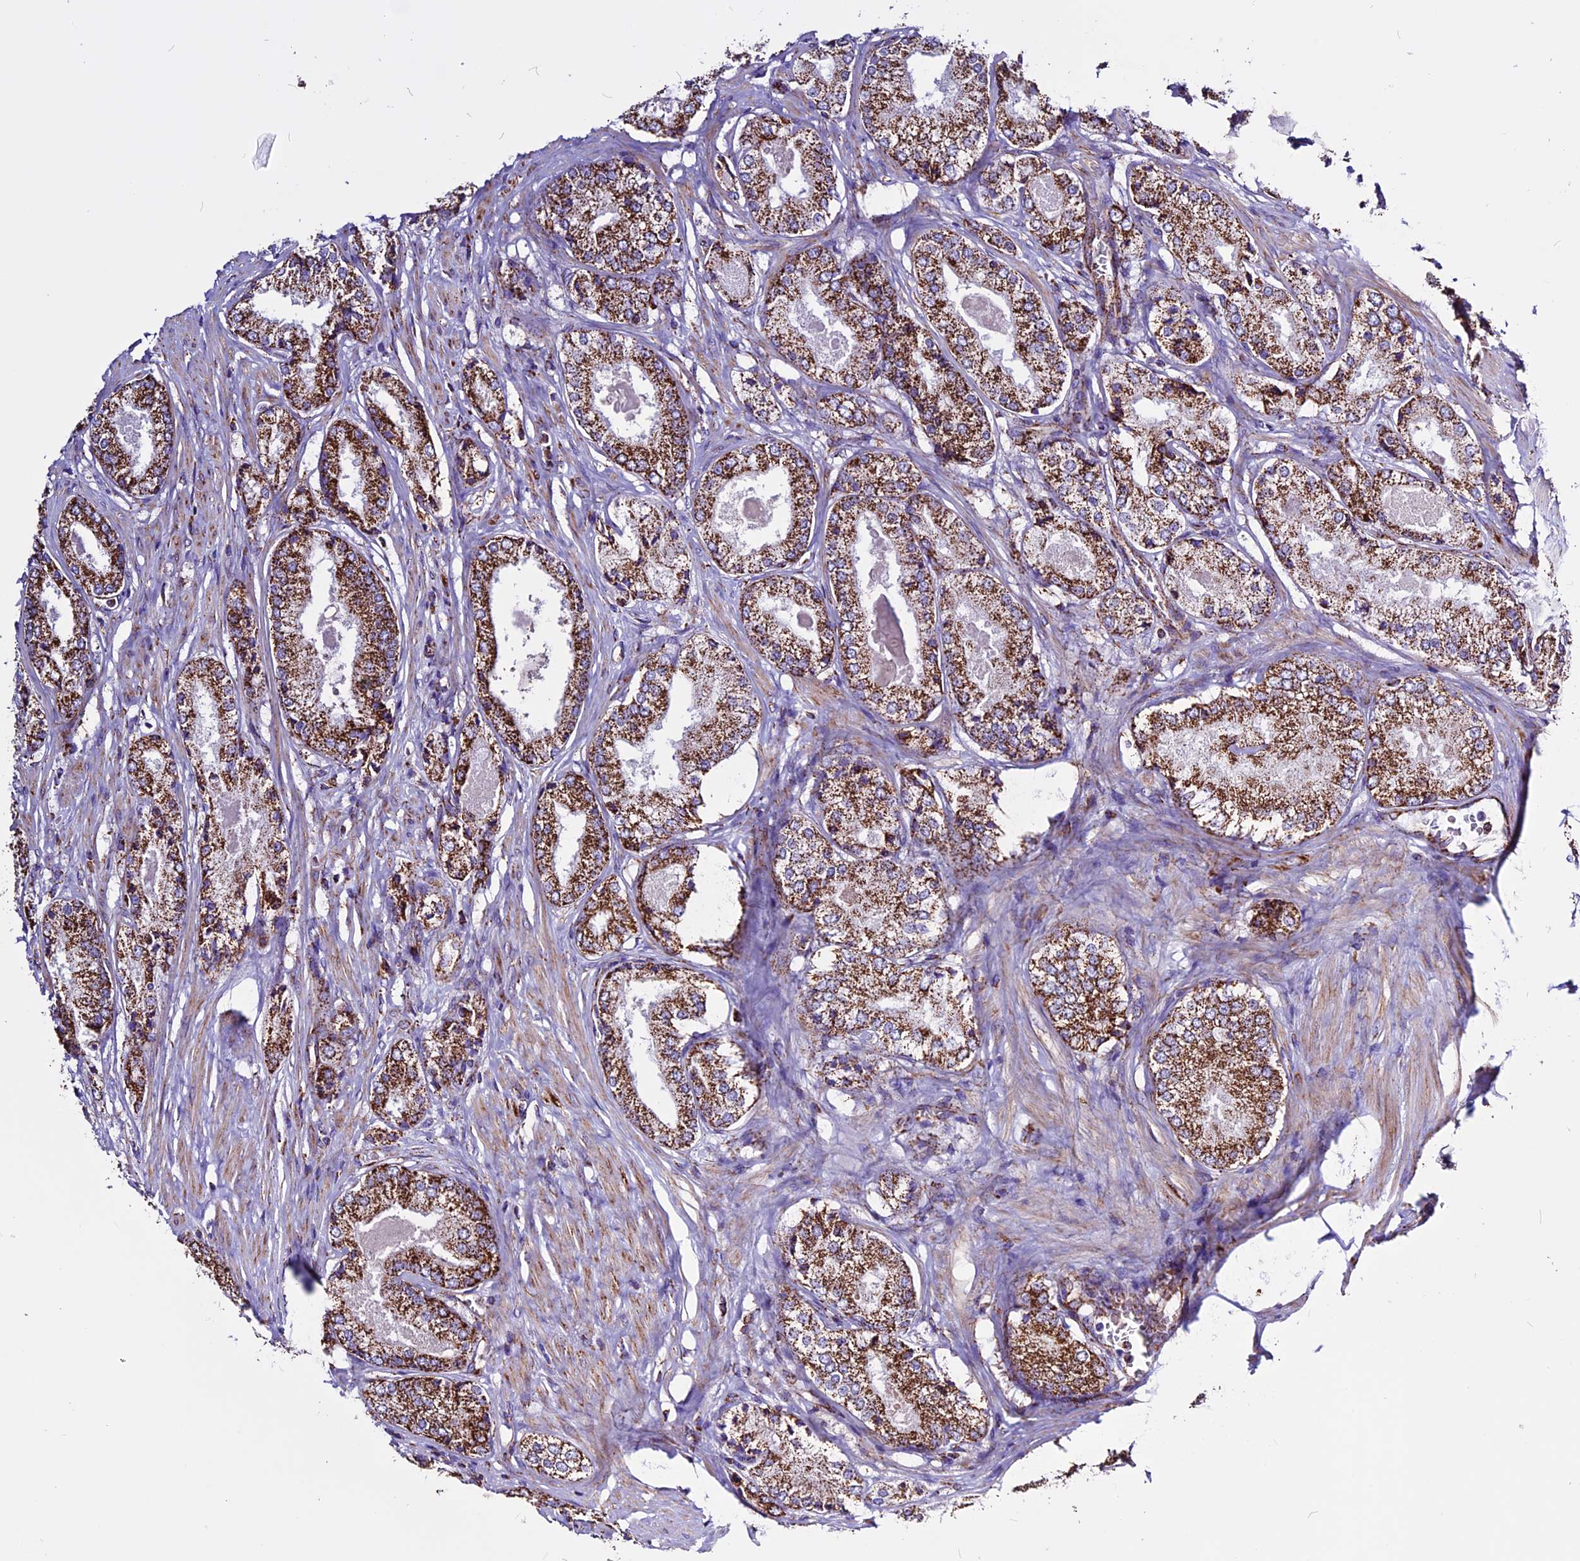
{"staining": {"intensity": "strong", "quantity": ">75%", "location": "cytoplasmic/membranous"}, "tissue": "prostate cancer", "cell_type": "Tumor cells", "image_type": "cancer", "snomed": [{"axis": "morphology", "description": "Adenocarcinoma, Low grade"}, {"axis": "topography", "description": "Prostate"}], "caption": "Immunohistochemical staining of human prostate cancer (low-grade adenocarcinoma) shows high levels of strong cytoplasmic/membranous staining in about >75% of tumor cells.", "gene": "CX3CL1", "patient": {"sex": "male", "age": 68}}